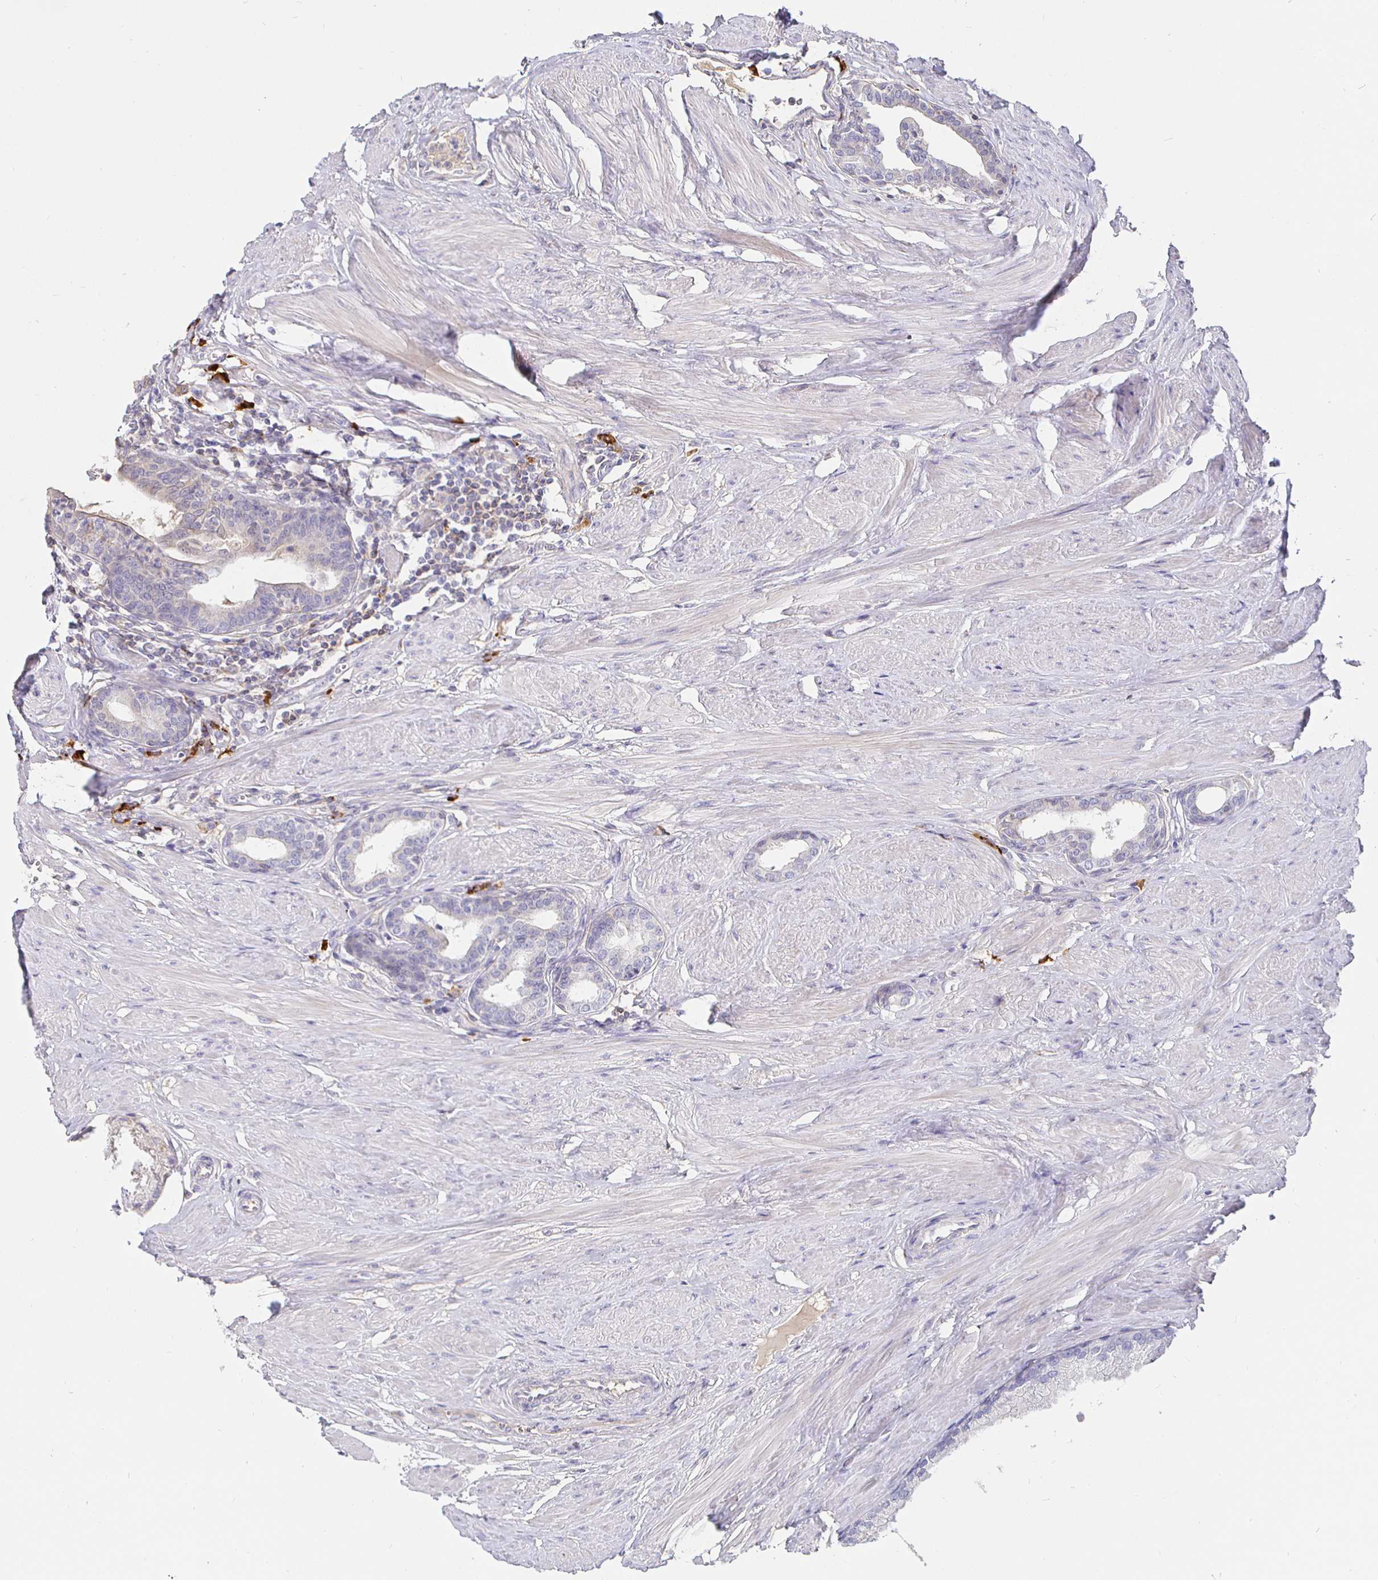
{"staining": {"intensity": "negative", "quantity": "none", "location": "none"}, "tissue": "prostate", "cell_type": "Glandular cells", "image_type": "normal", "snomed": [{"axis": "morphology", "description": "Normal tissue, NOS"}, {"axis": "topography", "description": "Prostate"}, {"axis": "topography", "description": "Peripheral nerve tissue"}], "caption": "A histopathology image of prostate stained for a protein reveals no brown staining in glandular cells. Brightfield microscopy of immunohistochemistry stained with DAB (brown) and hematoxylin (blue), captured at high magnification.", "gene": "CXCR3", "patient": {"sex": "male", "age": 55}}